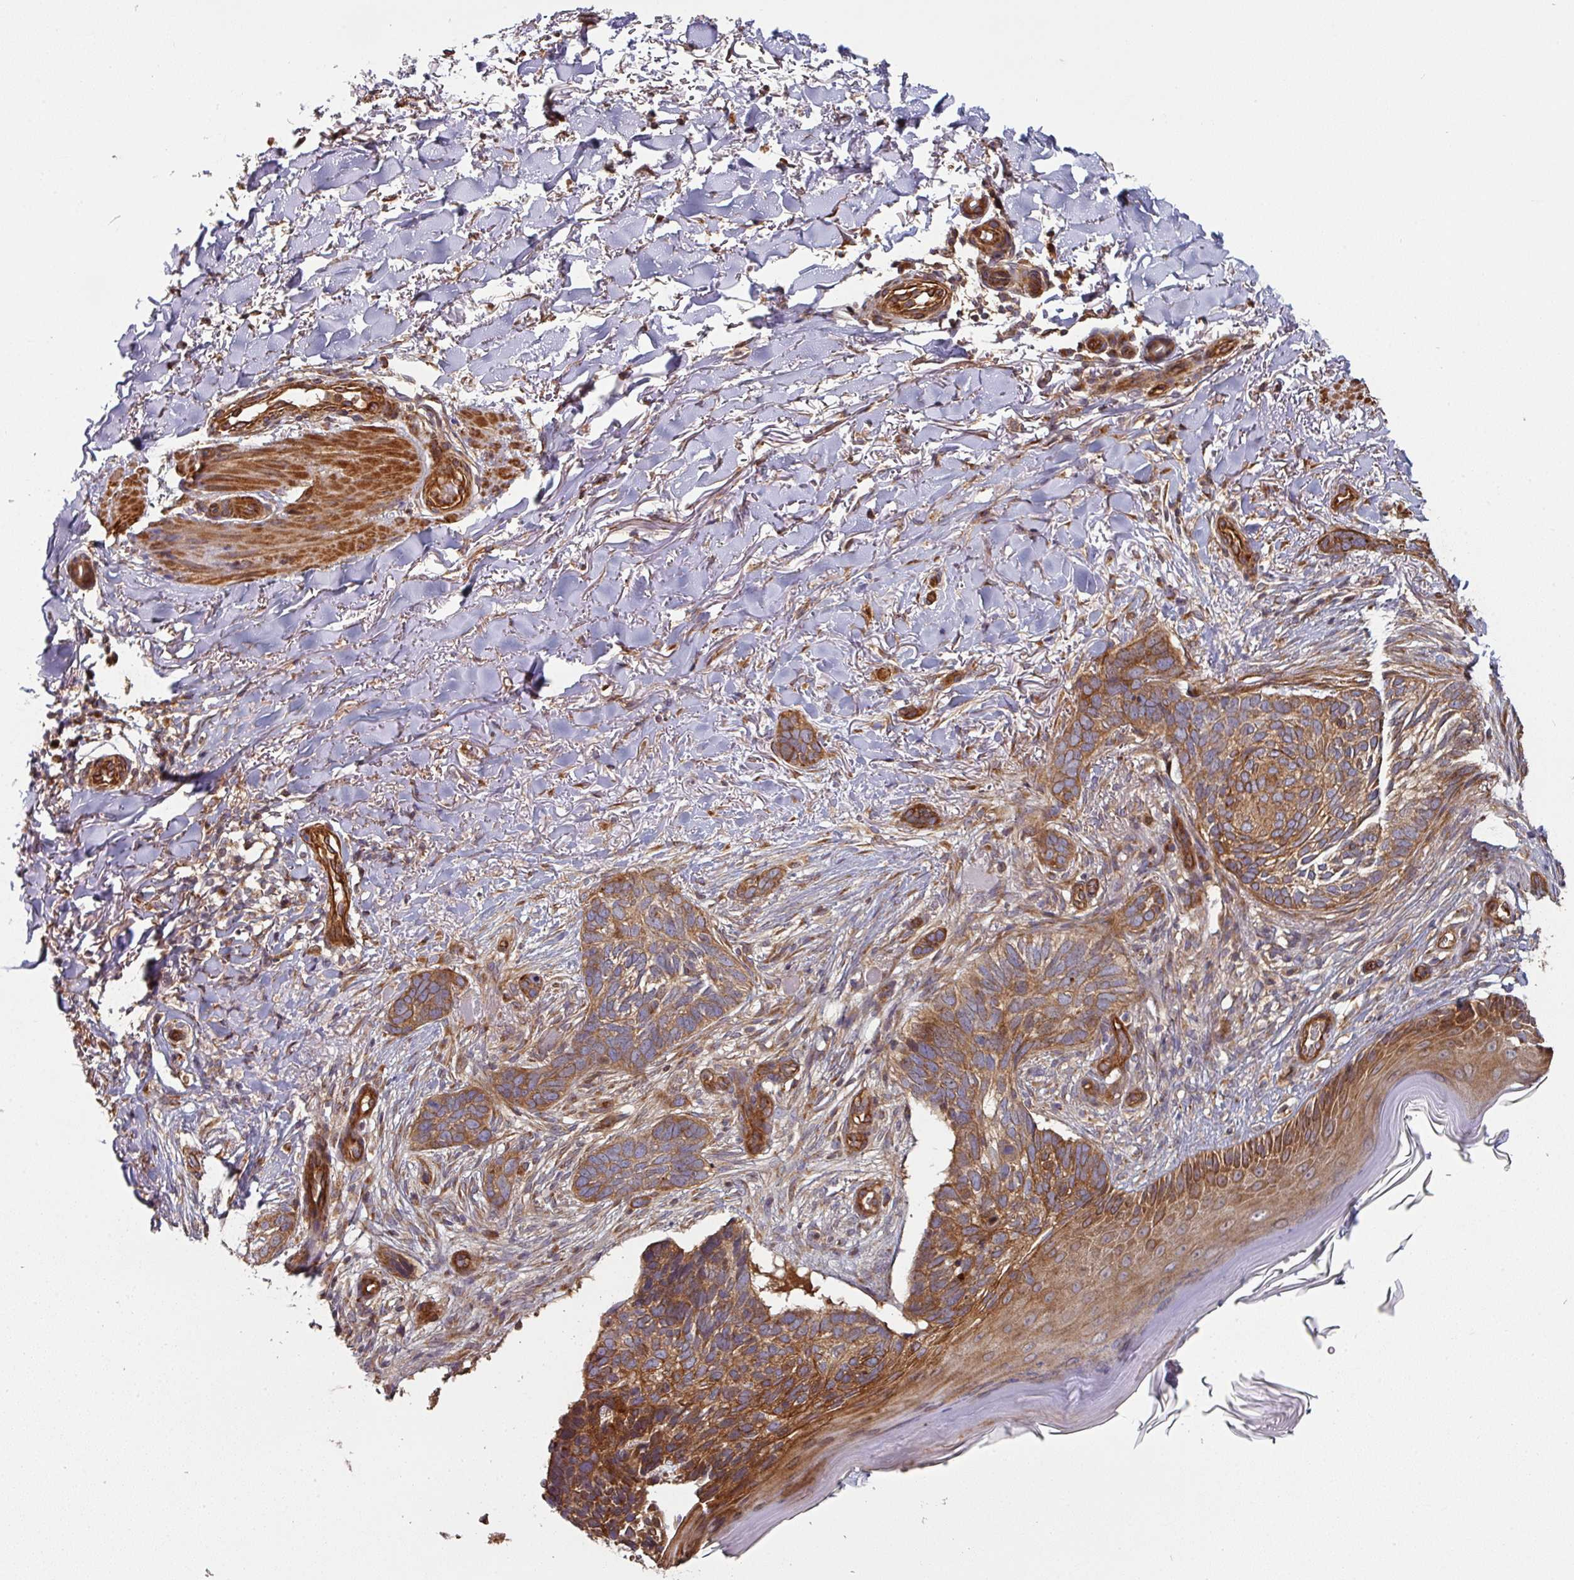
{"staining": {"intensity": "moderate", "quantity": ">75%", "location": "cytoplasmic/membranous"}, "tissue": "skin cancer", "cell_type": "Tumor cells", "image_type": "cancer", "snomed": [{"axis": "morphology", "description": "Normal tissue, NOS"}, {"axis": "morphology", "description": "Basal cell carcinoma"}, {"axis": "topography", "description": "Skin"}], "caption": "A high-resolution photomicrograph shows immunohistochemistry staining of skin basal cell carcinoma, which shows moderate cytoplasmic/membranous positivity in about >75% of tumor cells.", "gene": "SIK1", "patient": {"sex": "female", "age": 67}}